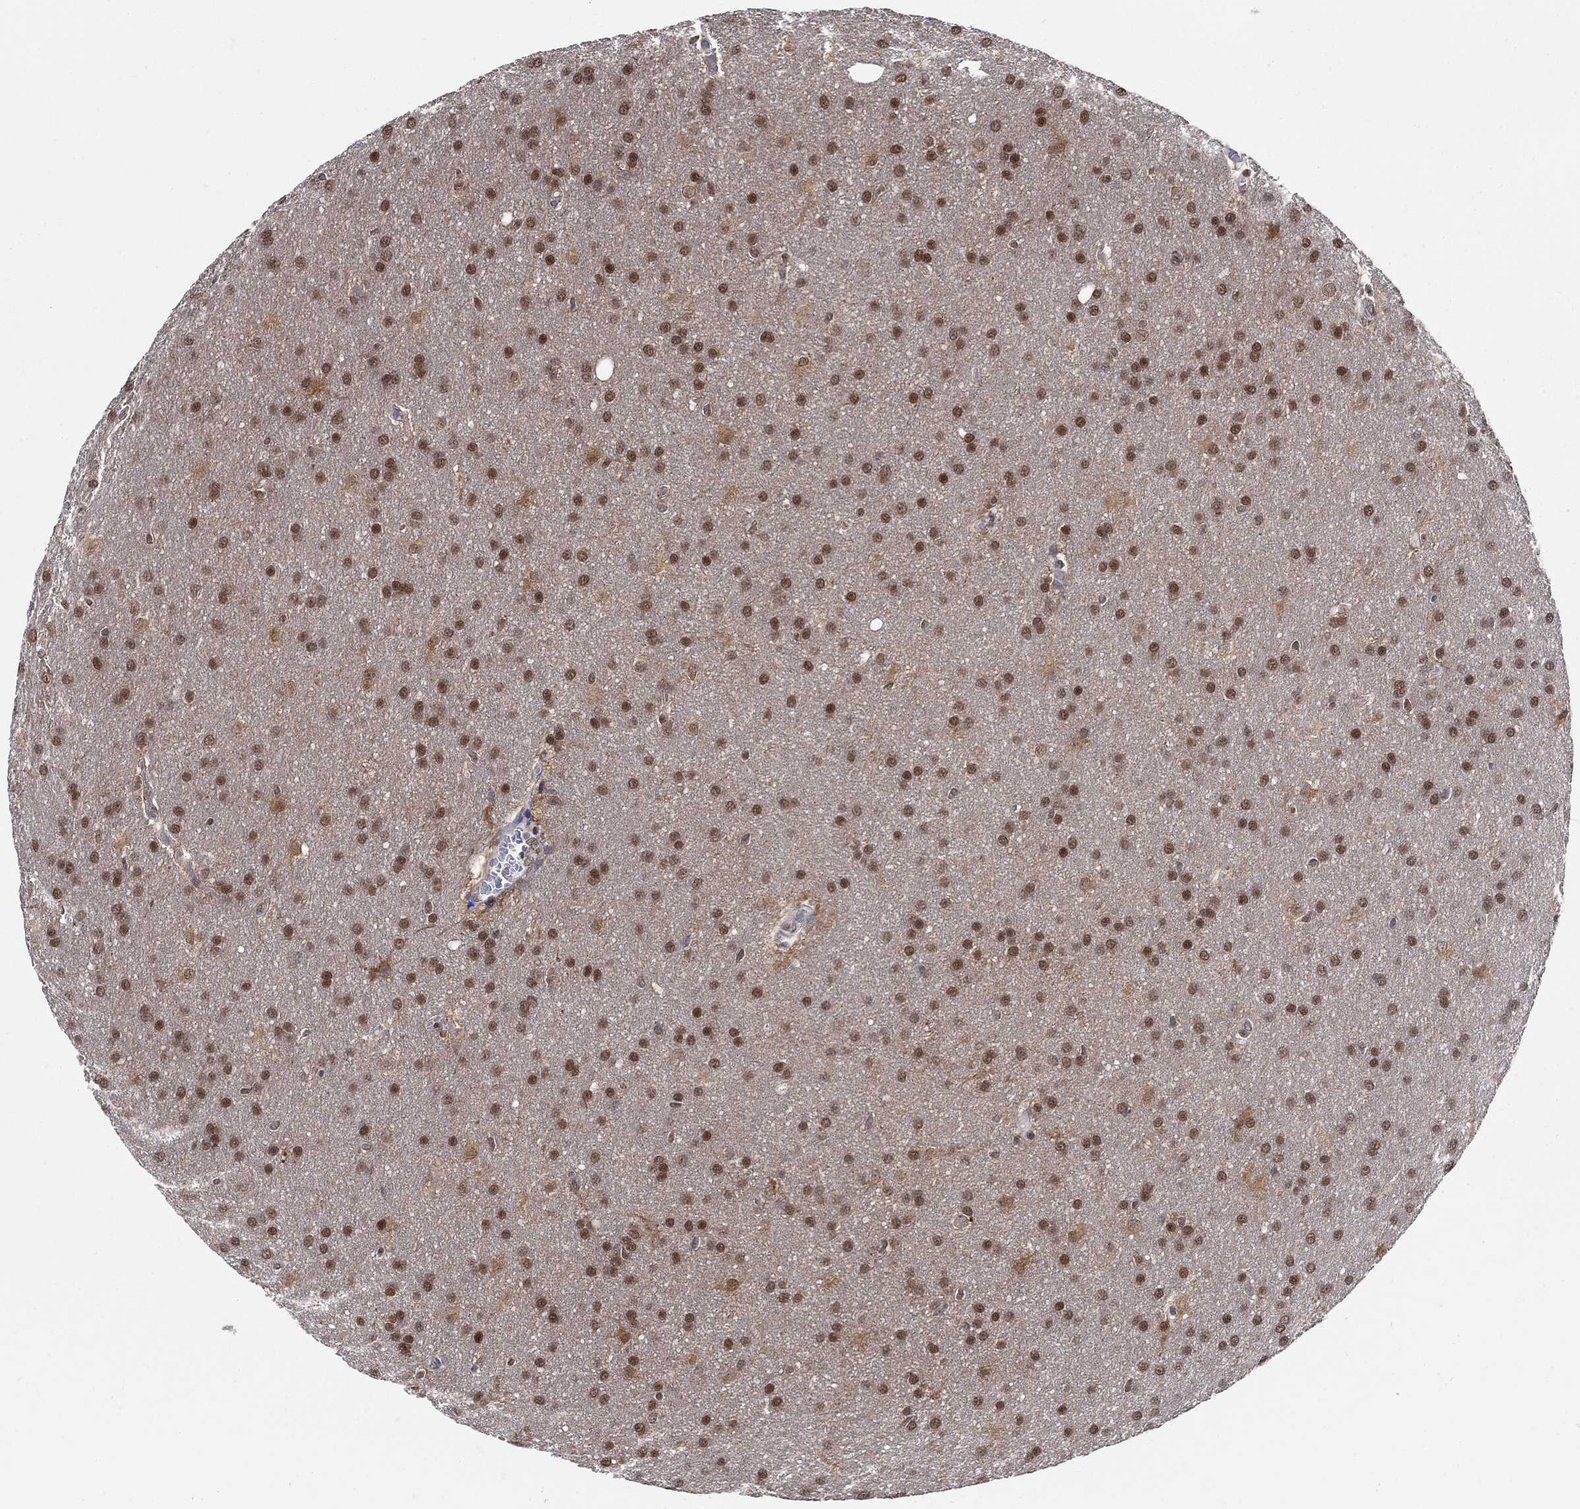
{"staining": {"intensity": "strong", "quantity": ">75%", "location": "nuclear"}, "tissue": "glioma", "cell_type": "Tumor cells", "image_type": "cancer", "snomed": [{"axis": "morphology", "description": "Glioma, malignant, Low grade"}, {"axis": "topography", "description": "Brain"}], "caption": "Brown immunohistochemical staining in human glioma exhibits strong nuclear positivity in approximately >75% of tumor cells. Immunohistochemistry stains the protein in brown and the nuclei are stained blue.", "gene": "ZNF594", "patient": {"sex": "female", "age": 32}}